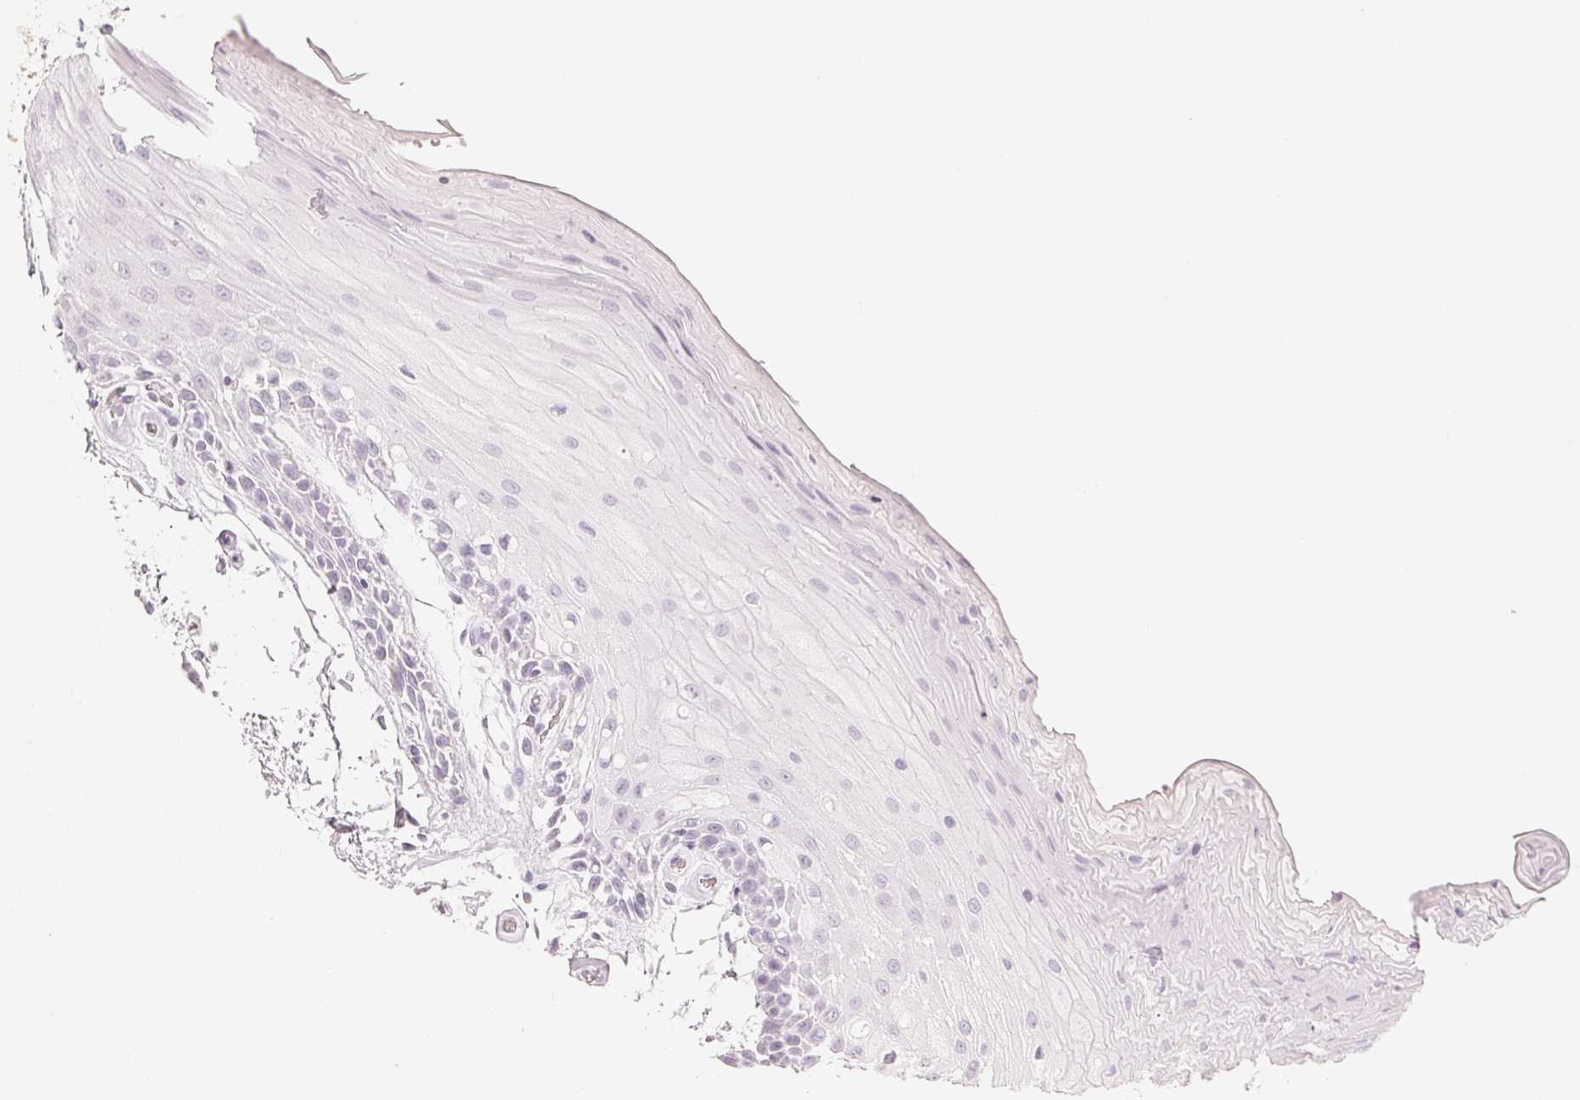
{"staining": {"intensity": "negative", "quantity": "none", "location": "none"}, "tissue": "oral mucosa", "cell_type": "Squamous epithelial cells", "image_type": "normal", "snomed": [{"axis": "morphology", "description": "Normal tissue, NOS"}, {"axis": "morphology", "description": "Squamous cell carcinoma, NOS"}, {"axis": "topography", "description": "Oral tissue"}, {"axis": "topography", "description": "Tounge, NOS"}, {"axis": "topography", "description": "Head-Neck"}], "caption": "Squamous epithelial cells show no significant protein staining in normal oral mucosa. (Immunohistochemistry (ihc), brightfield microscopy, high magnification).", "gene": "SLC22A8", "patient": {"sex": "male", "age": 62}}